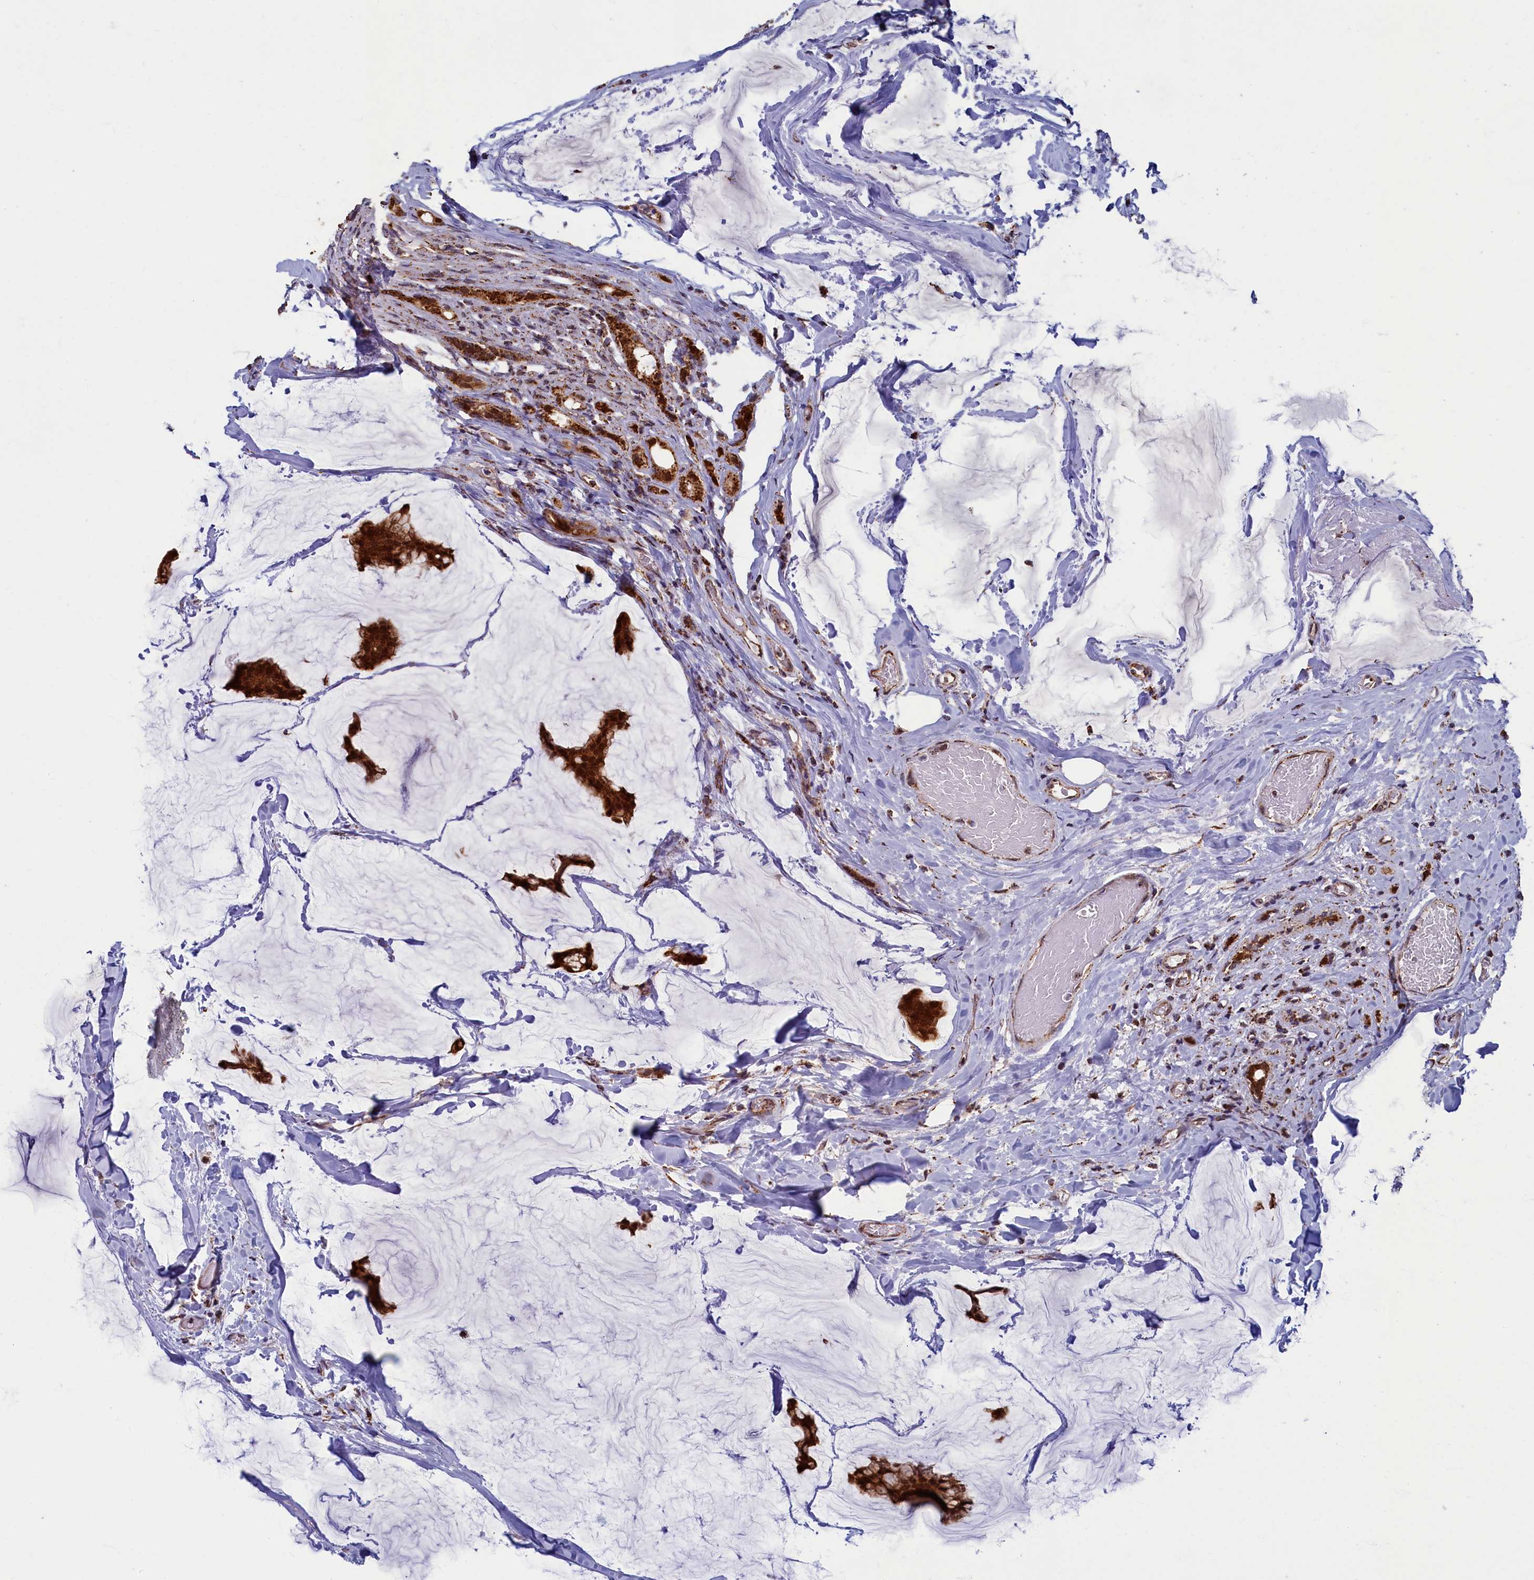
{"staining": {"intensity": "strong", "quantity": ">75%", "location": "cytoplasmic/membranous,nuclear"}, "tissue": "breast cancer", "cell_type": "Tumor cells", "image_type": "cancer", "snomed": [{"axis": "morphology", "description": "Duct carcinoma"}, {"axis": "topography", "description": "Breast"}], "caption": "A photomicrograph showing strong cytoplasmic/membranous and nuclear positivity in approximately >75% of tumor cells in breast cancer (intraductal carcinoma), as visualized by brown immunohistochemical staining.", "gene": "SPR", "patient": {"sex": "female", "age": 93}}